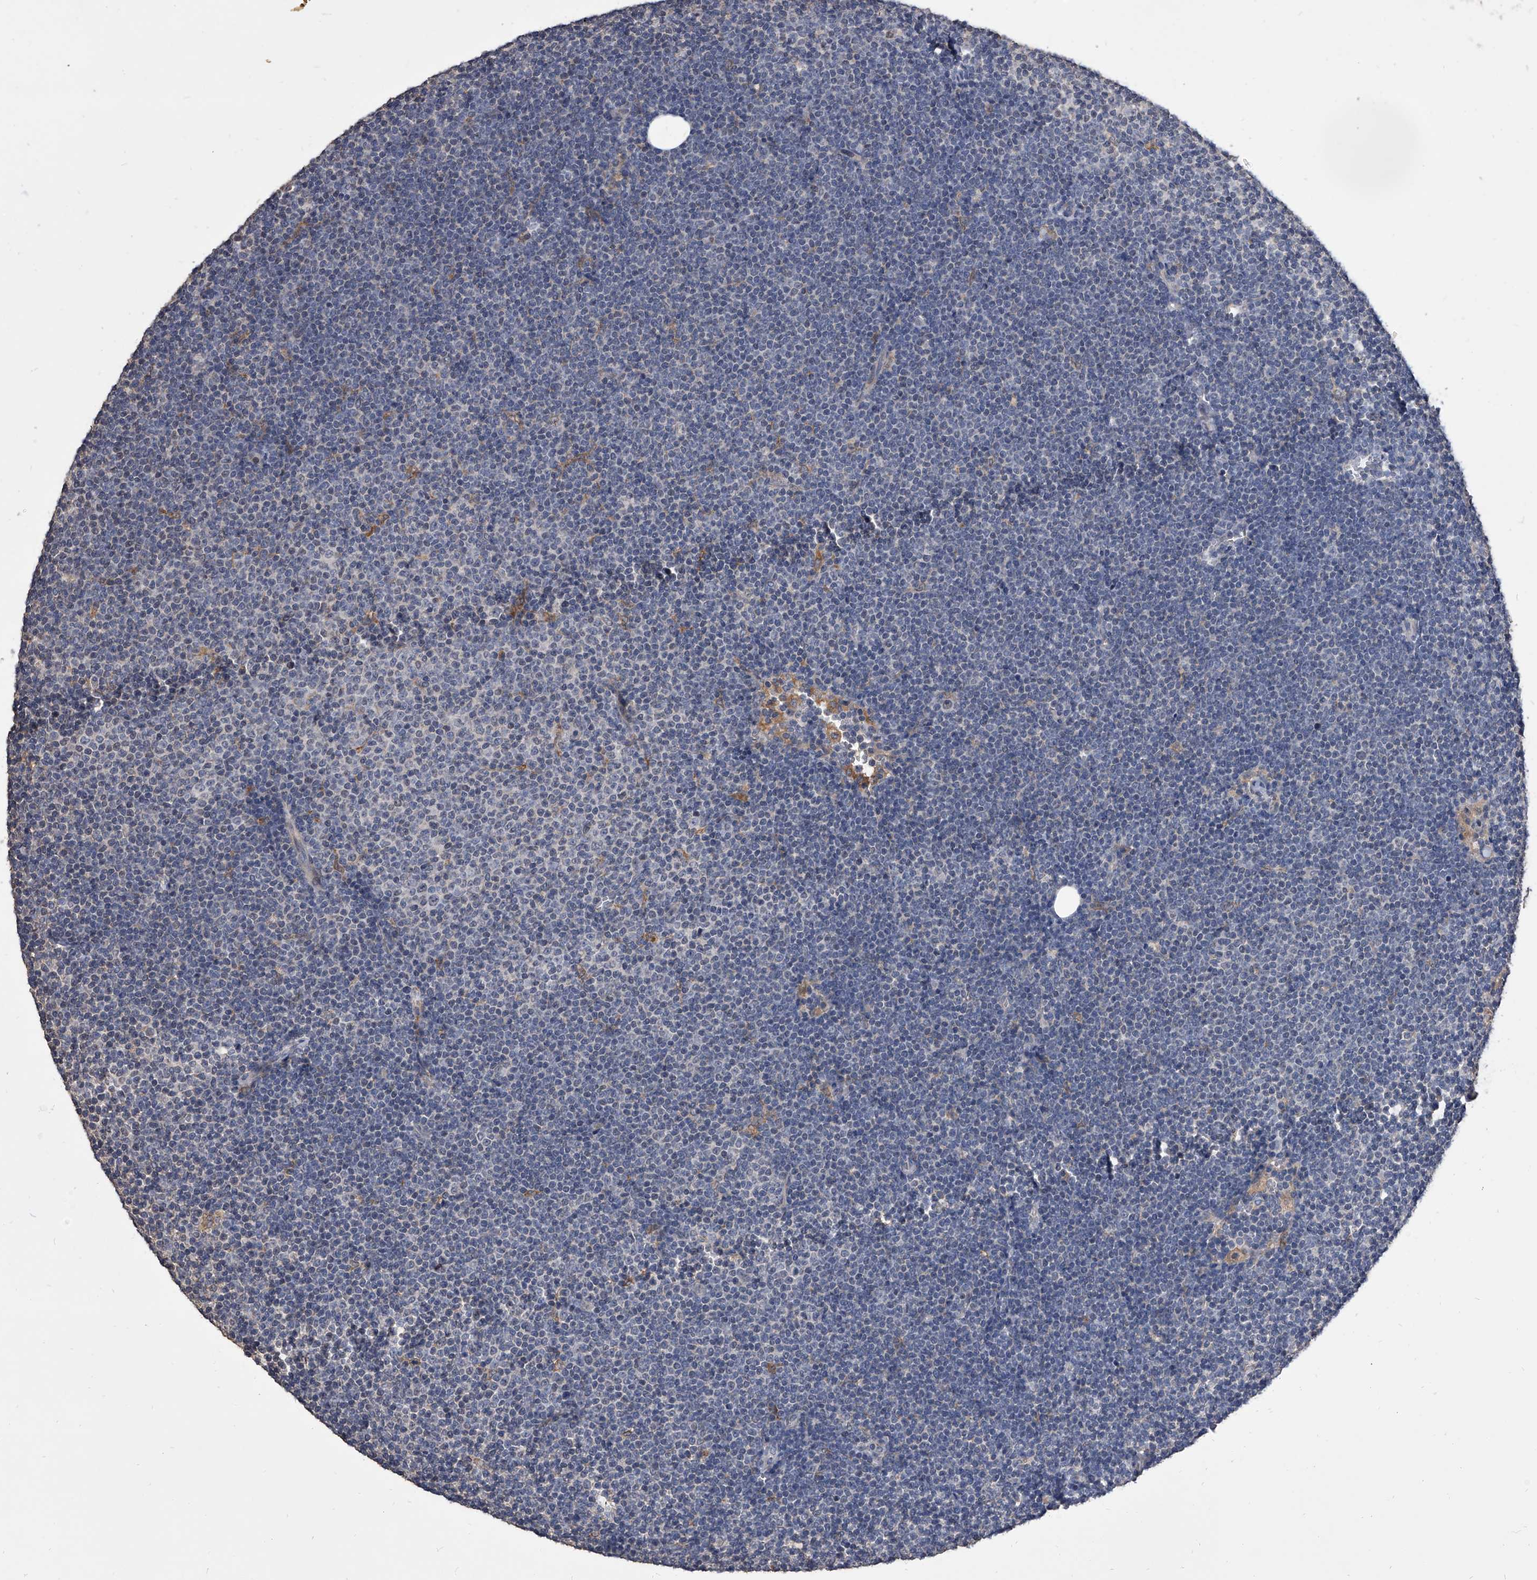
{"staining": {"intensity": "negative", "quantity": "none", "location": "none"}, "tissue": "lymphoma", "cell_type": "Tumor cells", "image_type": "cancer", "snomed": [{"axis": "morphology", "description": "Malignant lymphoma, non-Hodgkin's type, Low grade"}, {"axis": "topography", "description": "Lymph node"}], "caption": "This image is of lymphoma stained with immunohistochemistry (IHC) to label a protein in brown with the nuclei are counter-stained blue. There is no positivity in tumor cells. (Immunohistochemistry (ihc), brightfield microscopy, high magnification).", "gene": "MAP4K3", "patient": {"sex": "female", "age": 53}}